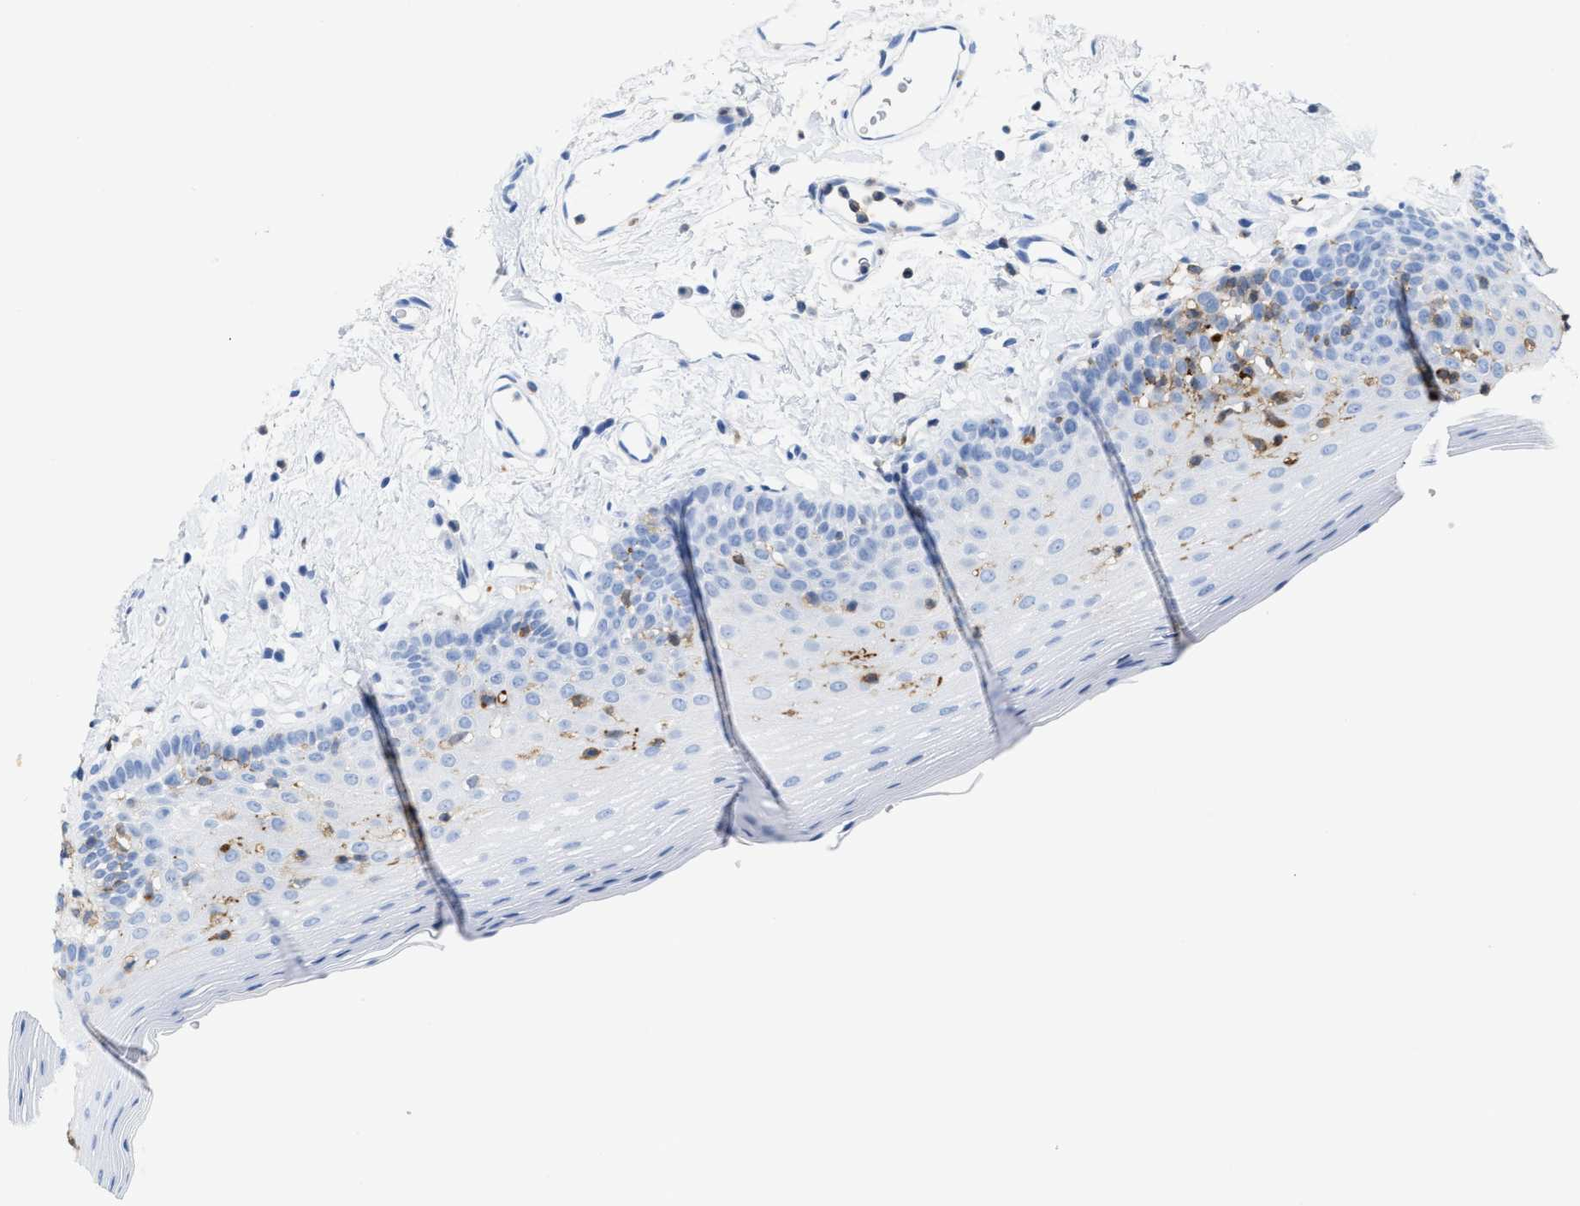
{"staining": {"intensity": "negative", "quantity": "none", "location": "none"}, "tissue": "oral mucosa", "cell_type": "Squamous epithelial cells", "image_type": "normal", "snomed": [{"axis": "morphology", "description": "Normal tissue, NOS"}, {"axis": "topography", "description": "Oral tissue"}], "caption": "Histopathology image shows no significant protein positivity in squamous epithelial cells of normal oral mucosa.", "gene": "LCP1", "patient": {"sex": "male", "age": 66}}